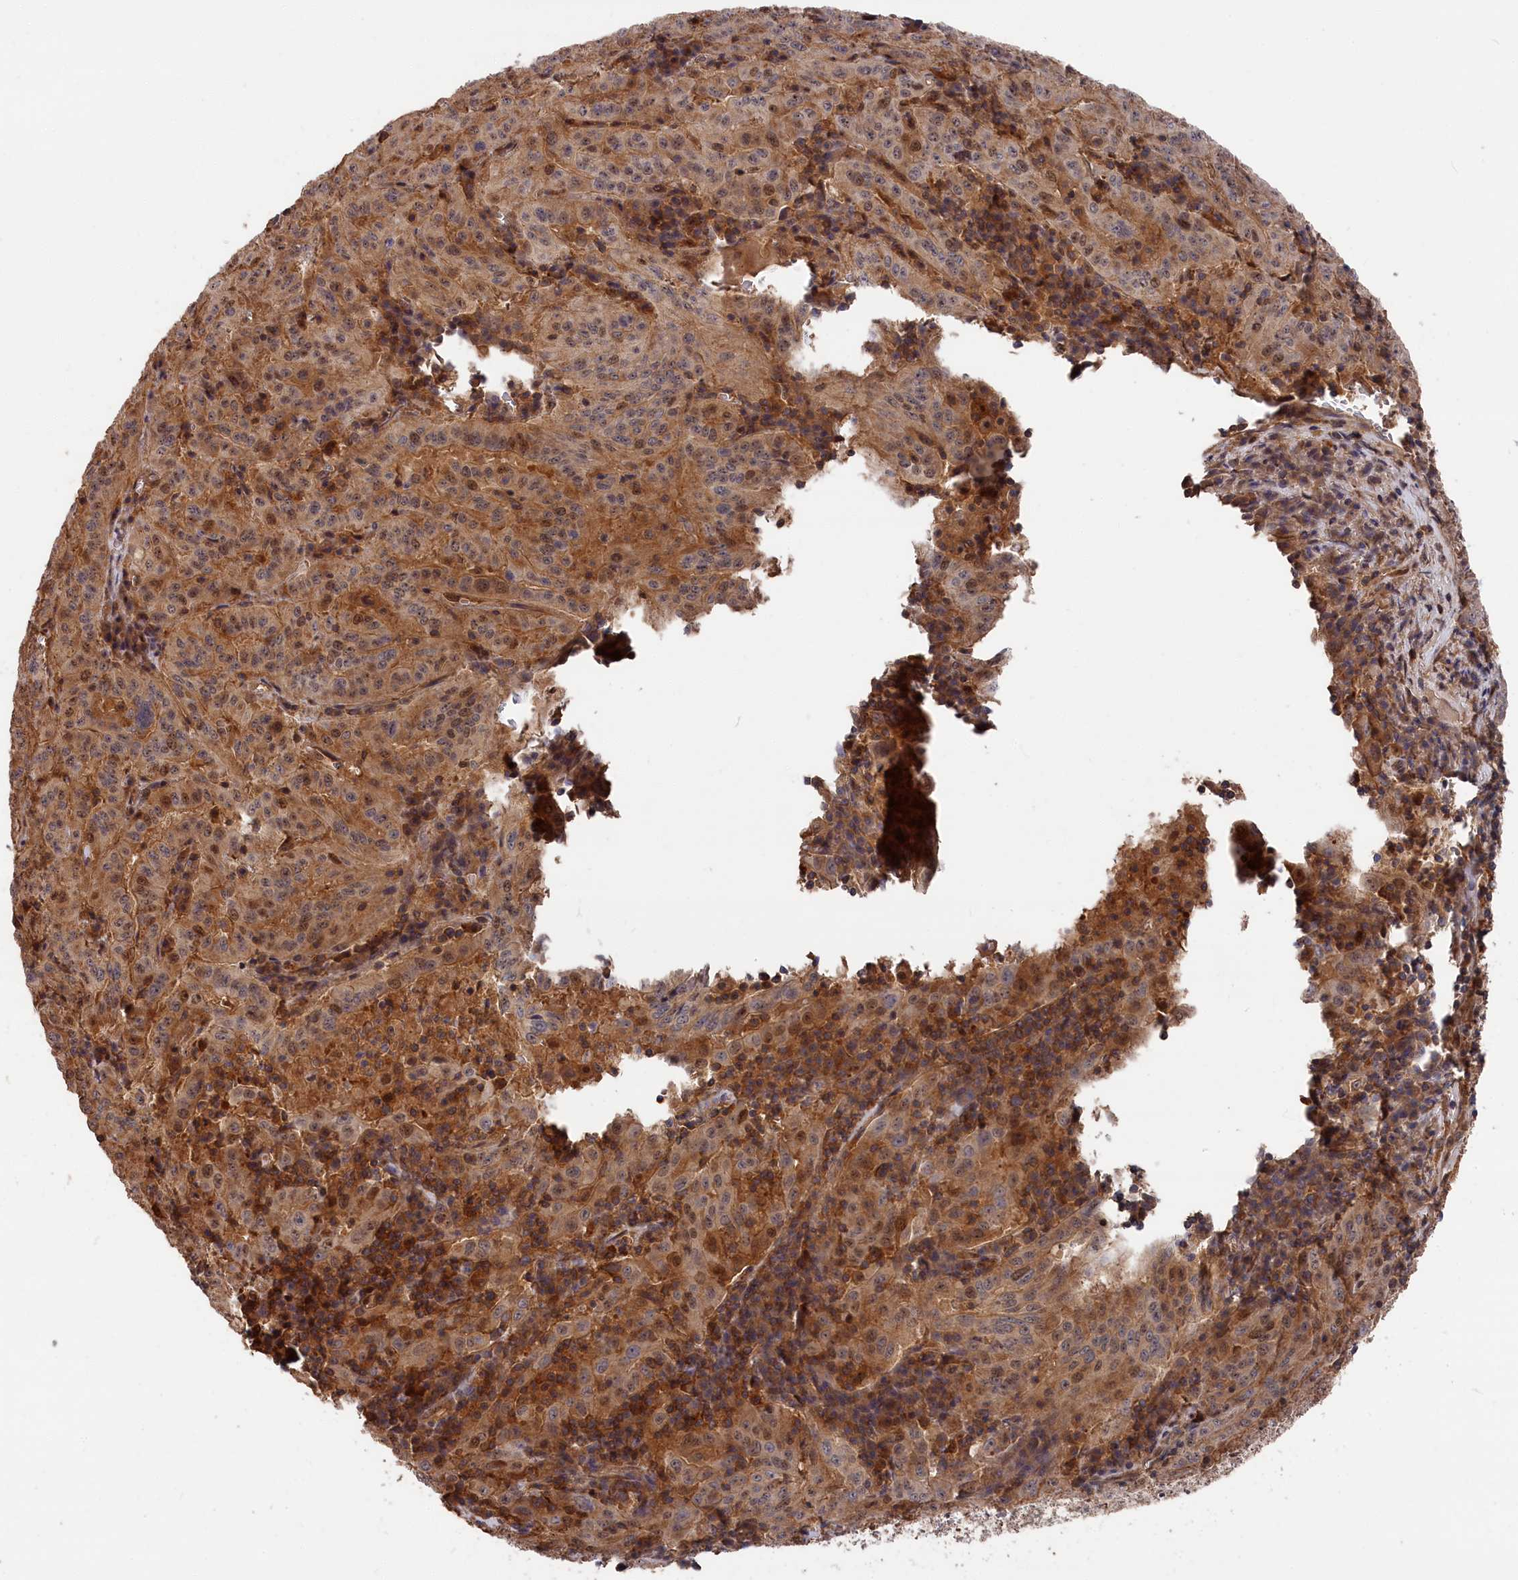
{"staining": {"intensity": "moderate", "quantity": ">75%", "location": "cytoplasmic/membranous,nuclear"}, "tissue": "pancreatic cancer", "cell_type": "Tumor cells", "image_type": "cancer", "snomed": [{"axis": "morphology", "description": "Adenocarcinoma, NOS"}, {"axis": "topography", "description": "Pancreas"}], "caption": "Protein analysis of pancreatic adenocarcinoma tissue shows moderate cytoplasmic/membranous and nuclear staining in about >75% of tumor cells.", "gene": "RMI2", "patient": {"sex": "male", "age": 63}}